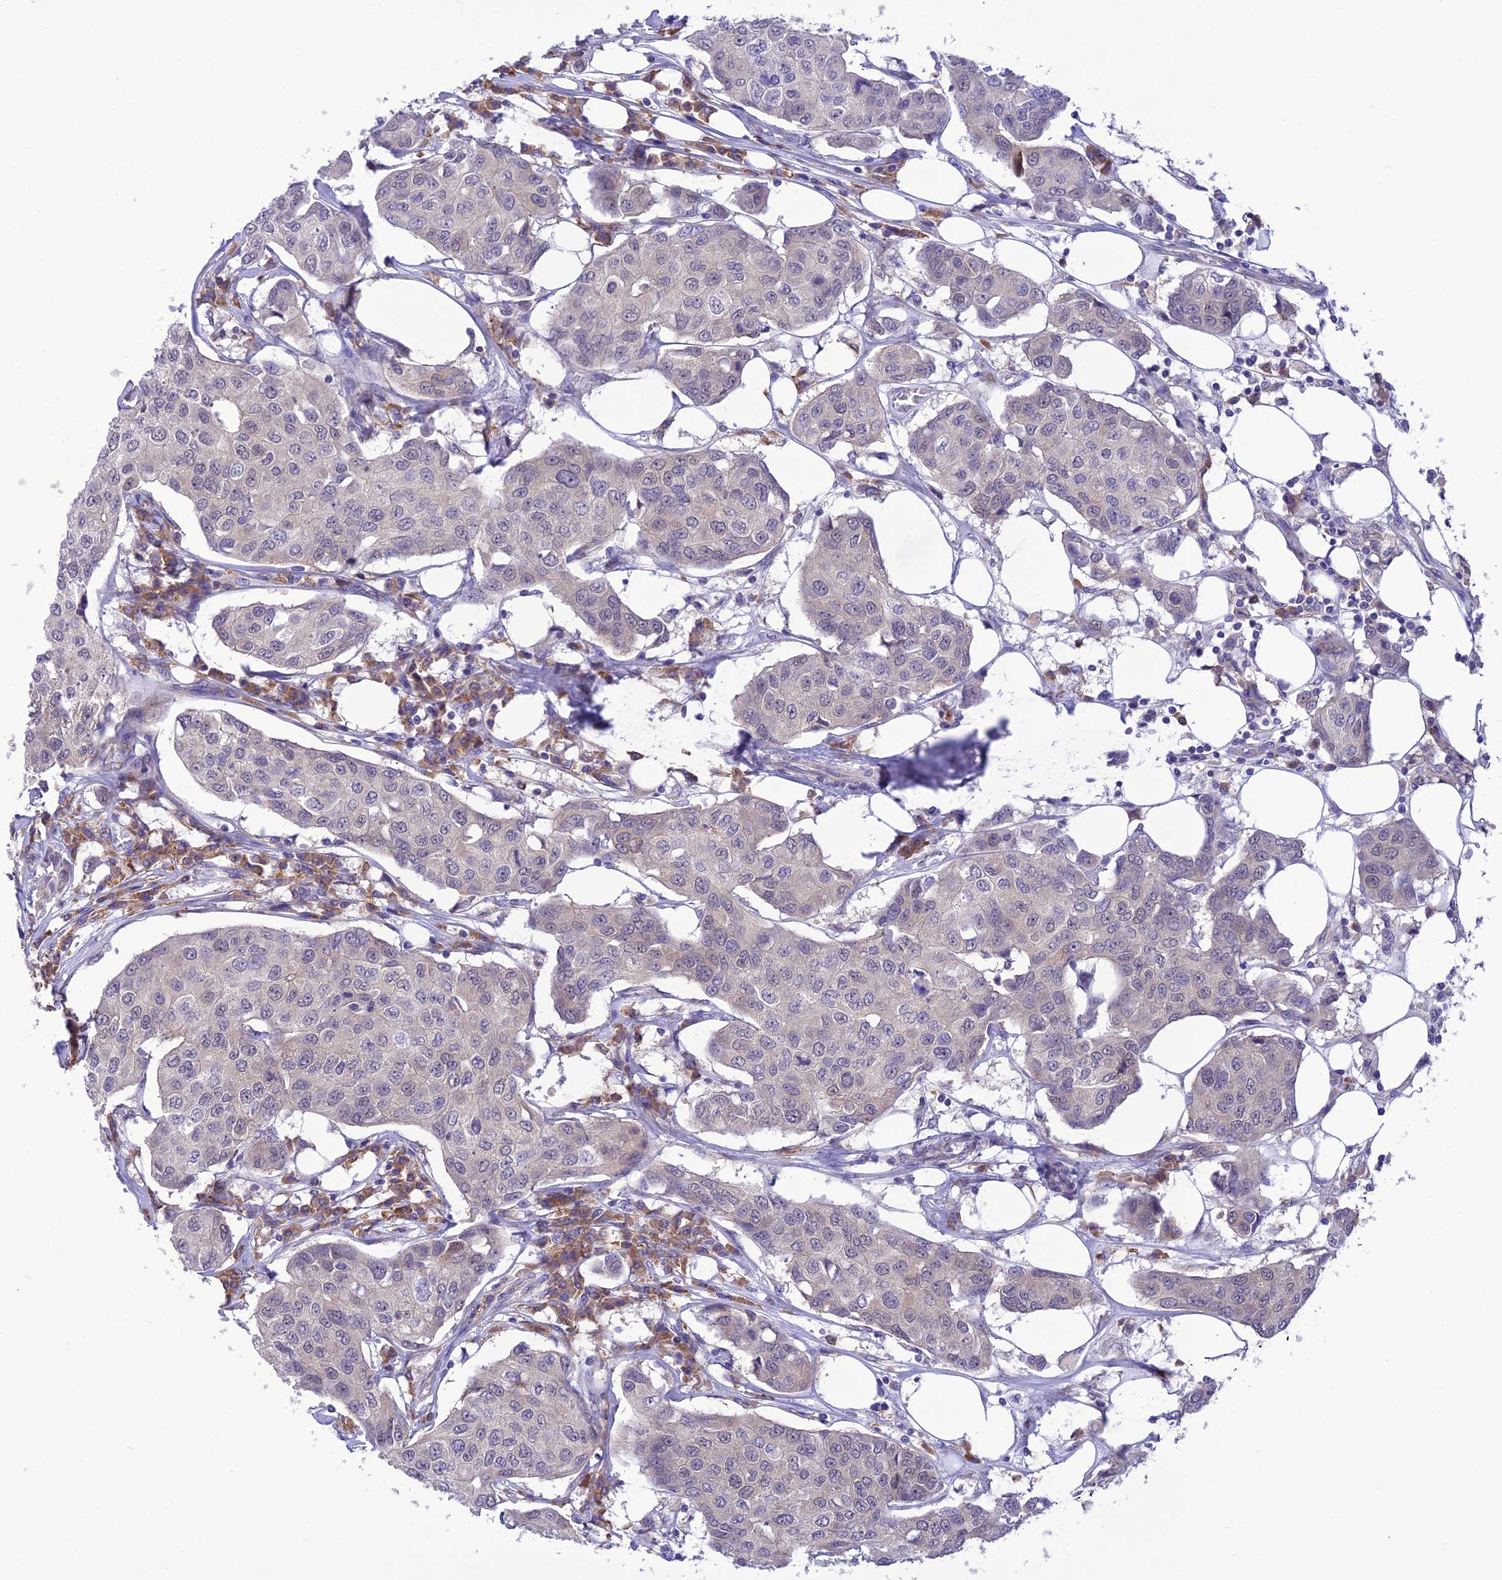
{"staining": {"intensity": "negative", "quantity": "none", "location": "none"}, "tissue": "breast cancer", "cell_type": "Tumor cells", "image_type": "cancer", "snomed": [{"axis": "morphology", "description": "Duct carcinoma"}, {"axis": "topography", "description": "Breast"}], "caption": "This is an immunohistochemistry histopathology image of human invasive ductal carcinoma (breast). There is no staining in tumor cells.", "gene": "RNF126", "patient": {"sex": "female", "age": 80}}